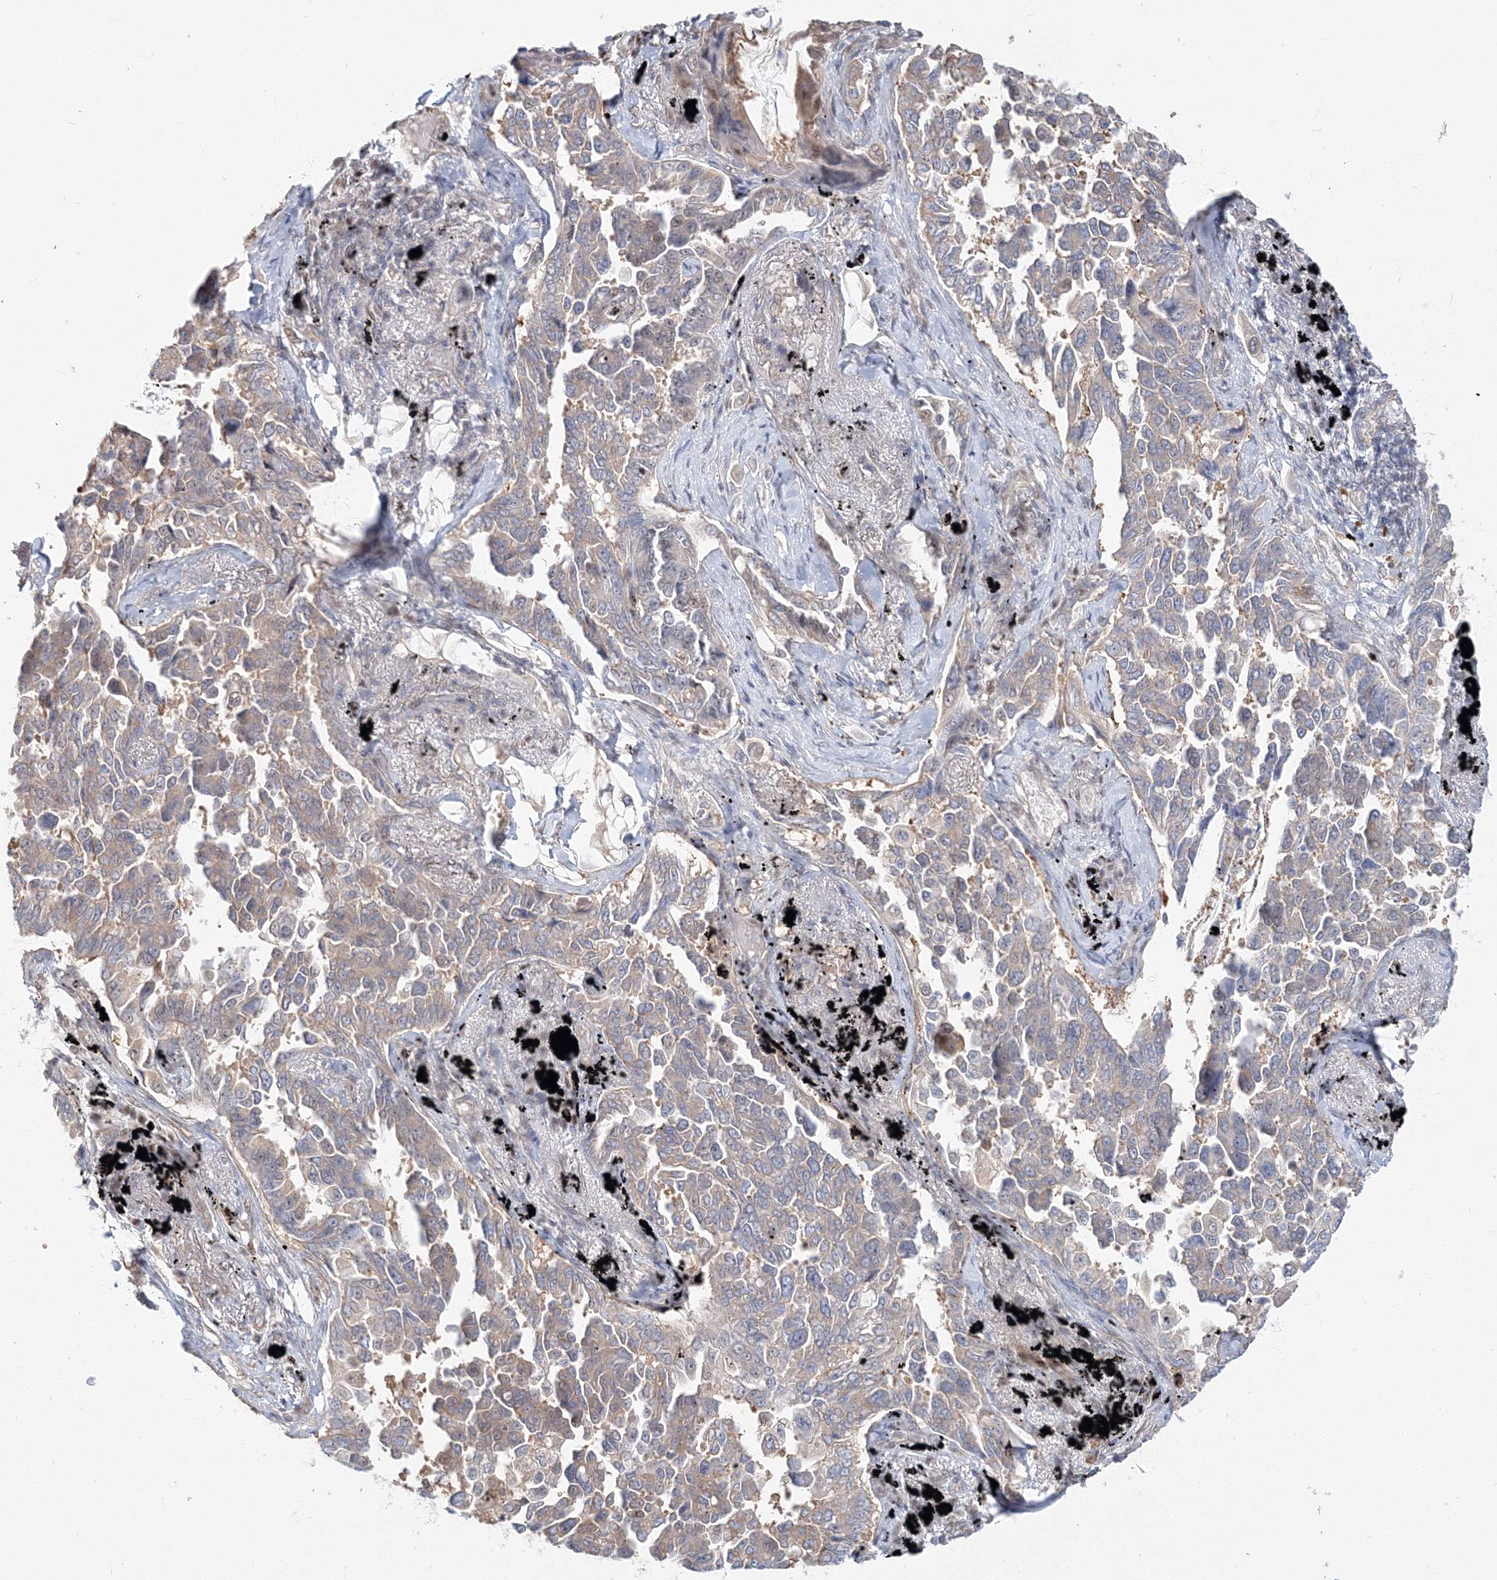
{"staining": {"intensity": "weak", "quantity": "<25%", "location": "cytoplasmic/membranous"}, "tissue": "lung cancer", "cell_type": "Tumor cells", "image_type": "cancer", "snomed": [{"axis": "morphology", "description": "Adenocarcinoma, NOS"}, {"axis": "topography", "description": "Lung"}], "caption": "This micrograph is of lung adenocarcinoma stained with immunohistochemistry to label a protein in brown with the nuclei are counter-stained blue. There is no expression in tumor cells.", "gene": "ARHGAP21", "patient": {"sex": "female", "age": 67}}